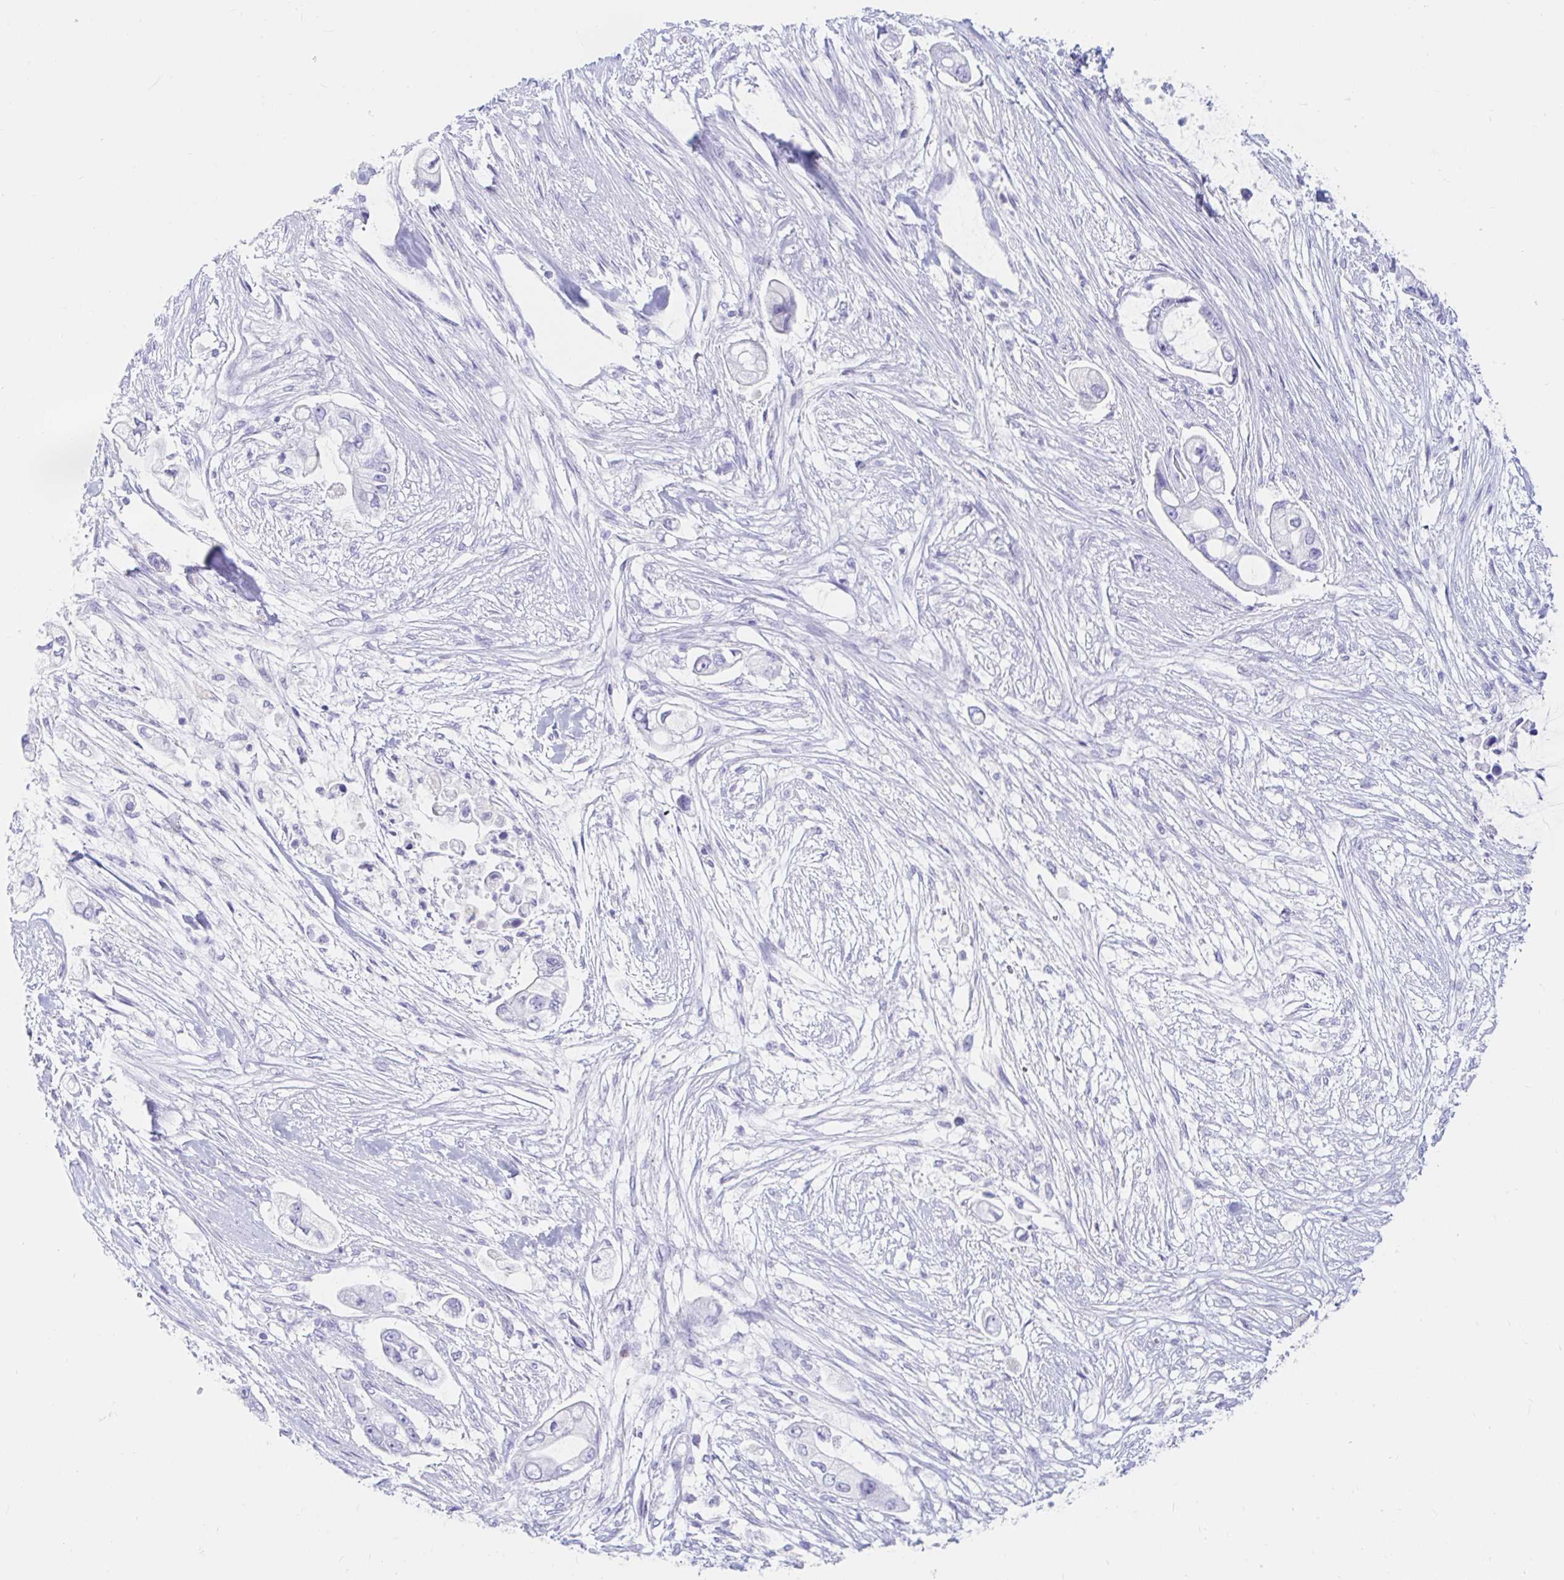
{"staining": {"intensity": "negative", "quantity": "none", "location": "none"}, "tissue": "pancreatic cancer", "cell_type": "Tumor cells", "image_type": "cancer", "snomed": [{"axis": "morphology", "description": "Adenocarcinoma, NOS"}, {"axis": "topography", "description": "Pancreas"}], "caption": "This is an IHC micrograph of pancreatic cancer (adenocarcinoma). There is no positivity in tumor cells.", "gene": "OR6T1", "patient": {"sex": "female", "age": 69}}